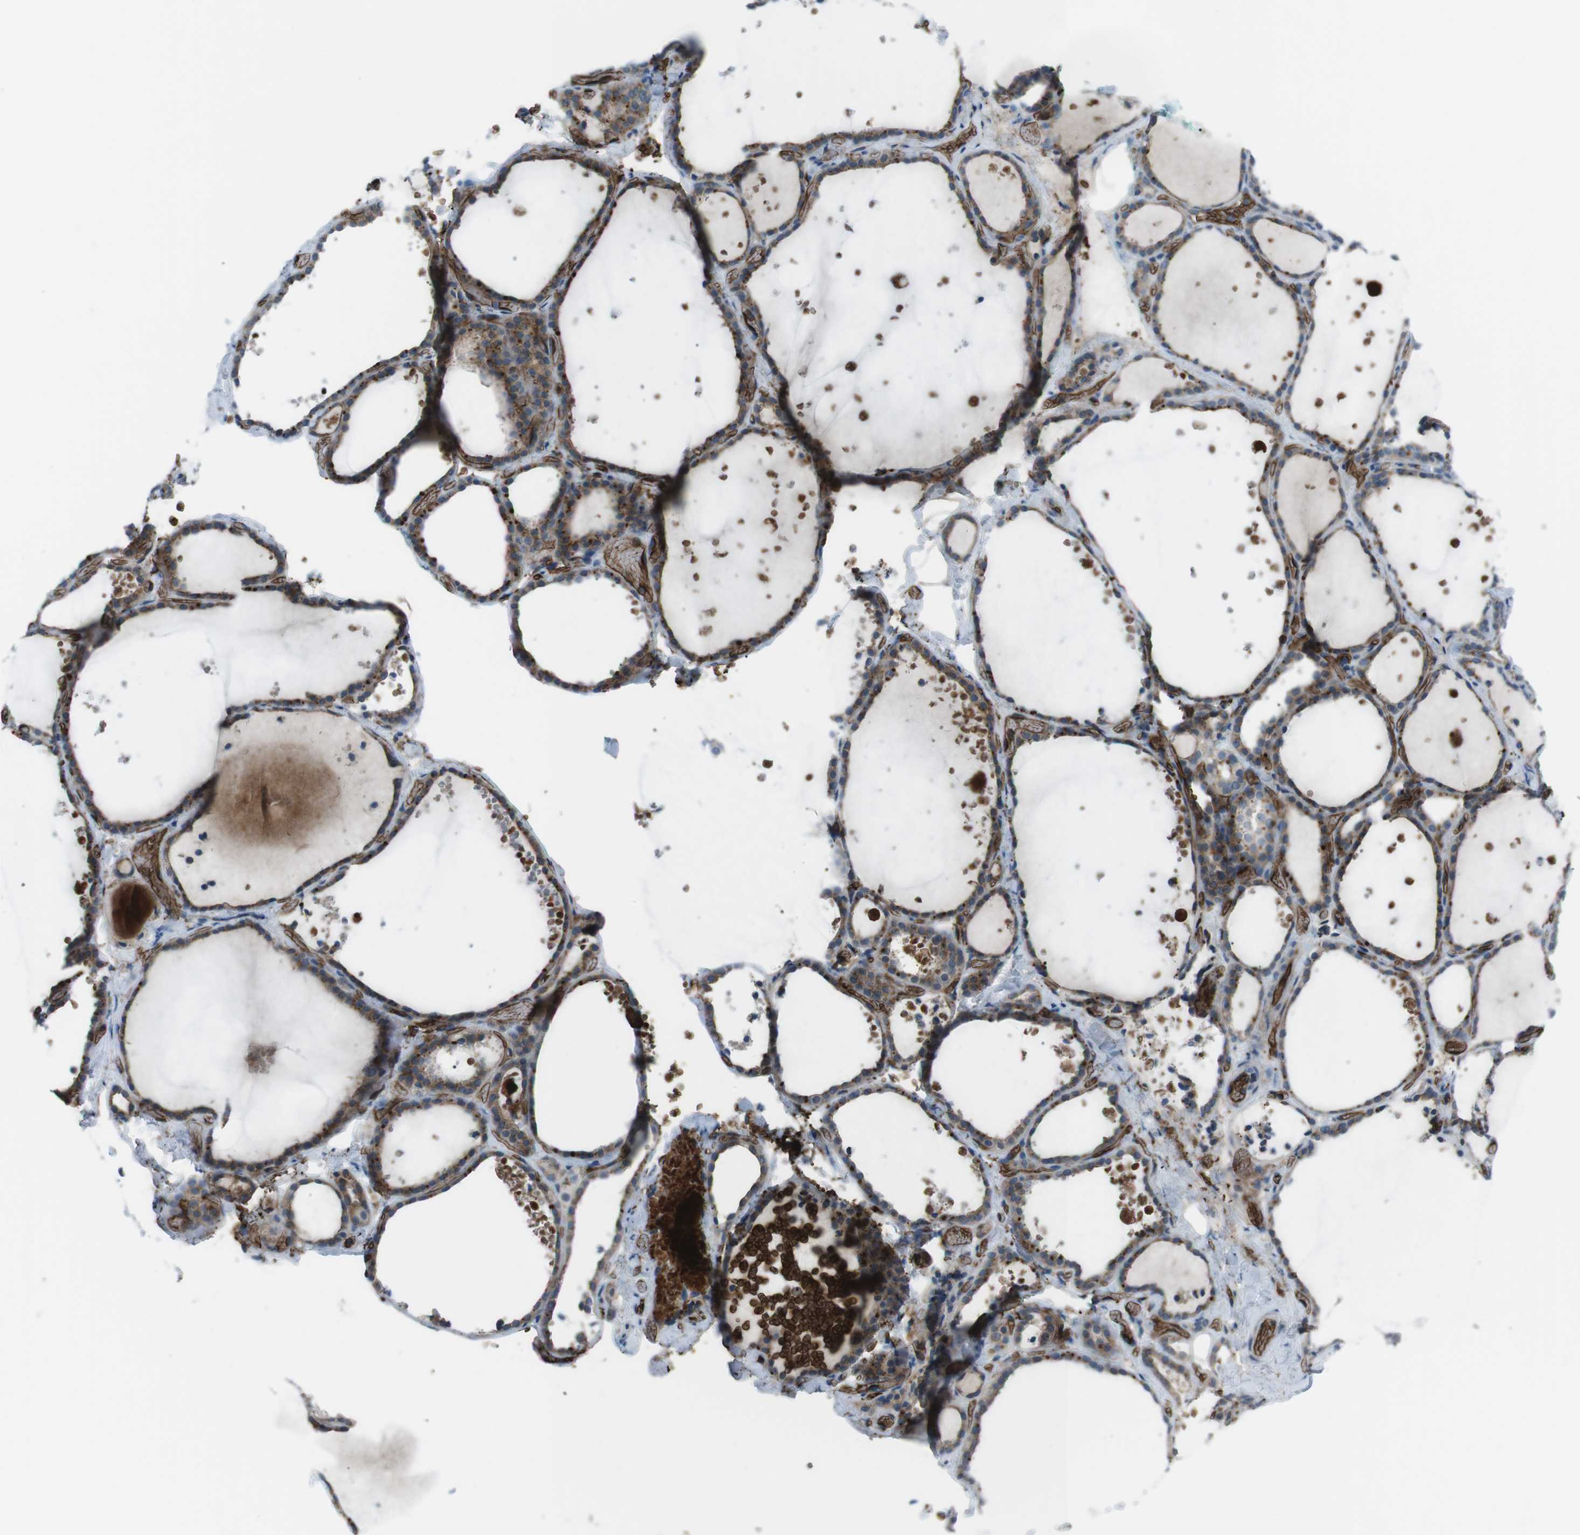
{"staining": {"intensity": "moderate", "quantity": ">75%", "location": "cytoplasmic/membranous"}, "tissue": "thyroid gland", "cell_type": "Glandular cells", "image_type": "normal", "snomed": [{"axis": "morphology", "description": "Normal tissue, NOS"}, {"axis": "topography", "description": "Thyroid gland"}], "caption": "This is a photomicrograph of immunohistochemistry (IHC) staining of benign thyroid gland, which shows moderate positivity in the cytoplasmic/membranous of glandular cells.", "gene": "SPTA1", "patient": {"sex": "female", "age": 44}}